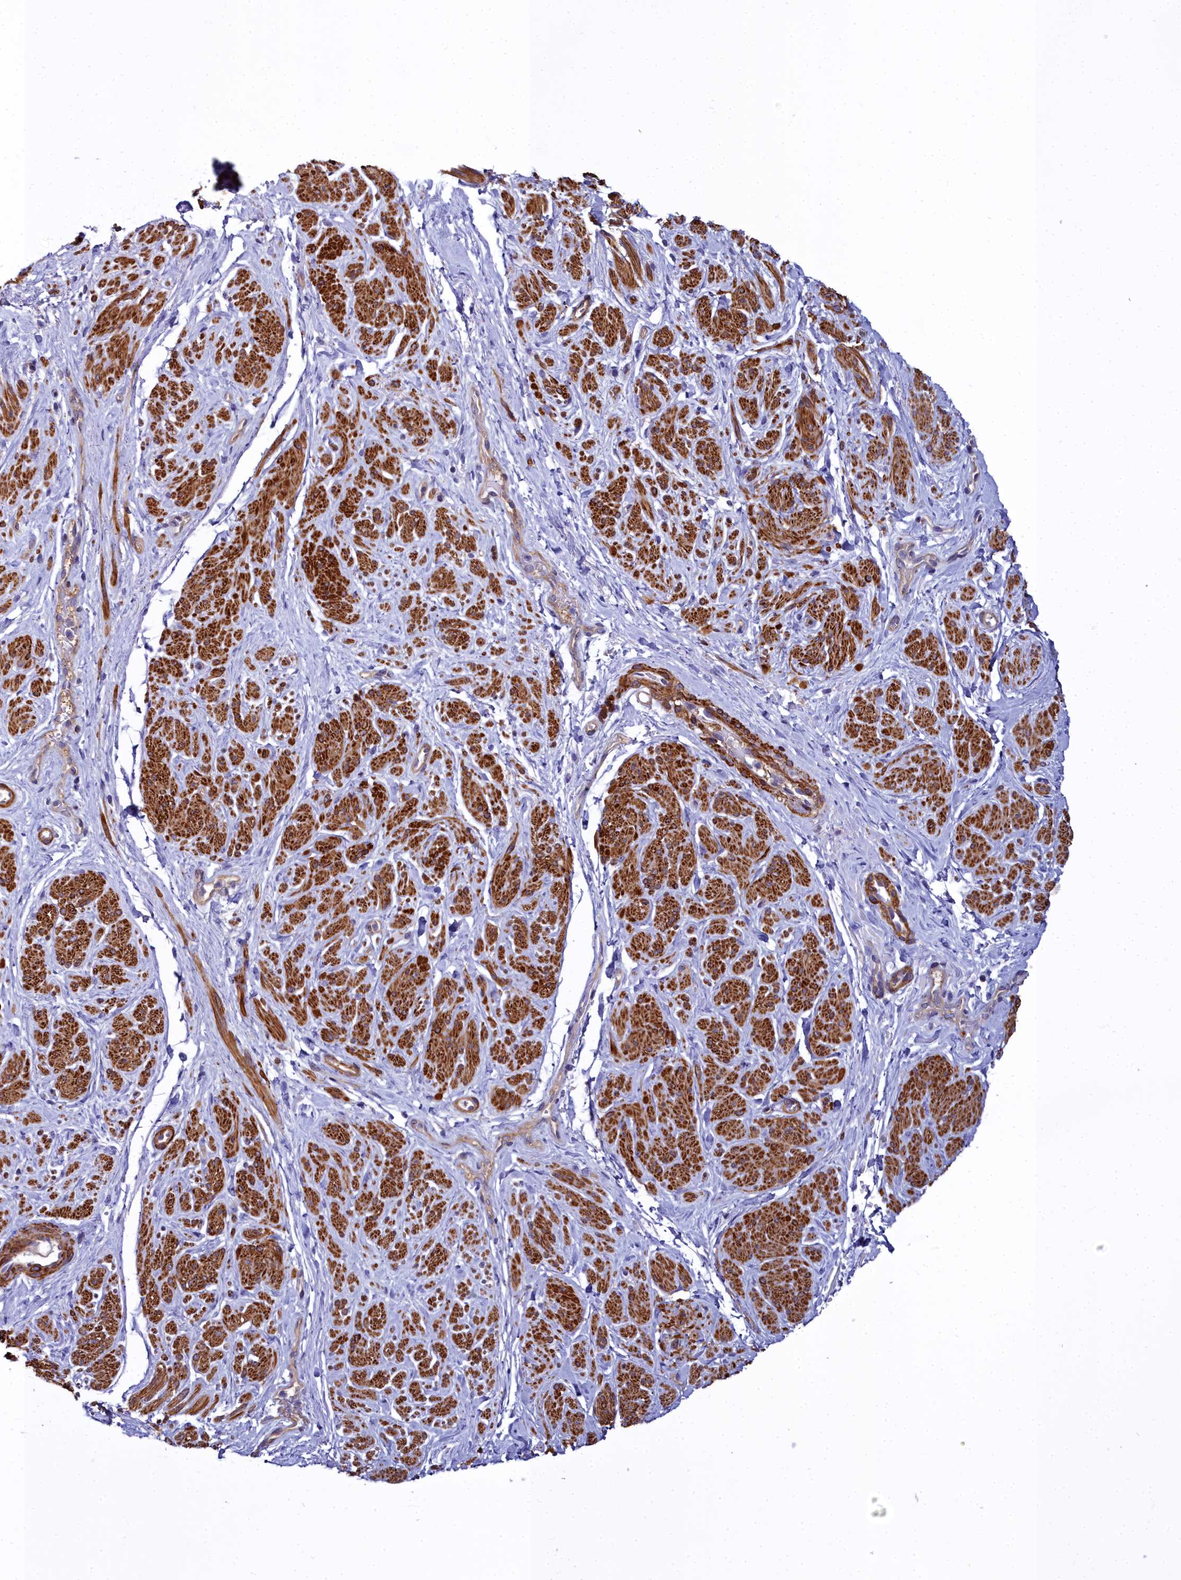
{"staining": {"intensity": "strong", "quantity": "25%-75%", "location": "cytoplasmic/membranous"}, "tissue": "smooth muscle", "cell_type": "Smooth muscle cells", "image_type": "normal", "snomed": [{"axis": "morphology", "description": "Normal tissue, NOS"}, {"axis": "topography", "description": "Smooth muscle"}, {"axis": "topography", "description": "Peripheral nerve tissue"}], "caption": "Brown immunohistochemical staining in benign smooth muscle reveals strong cytoplasmic/membranous positivity in approximately 25%-75% of smooth muscle cells.", "gene": "FADS3", "patient": {"sex": "male", "age": 69}}